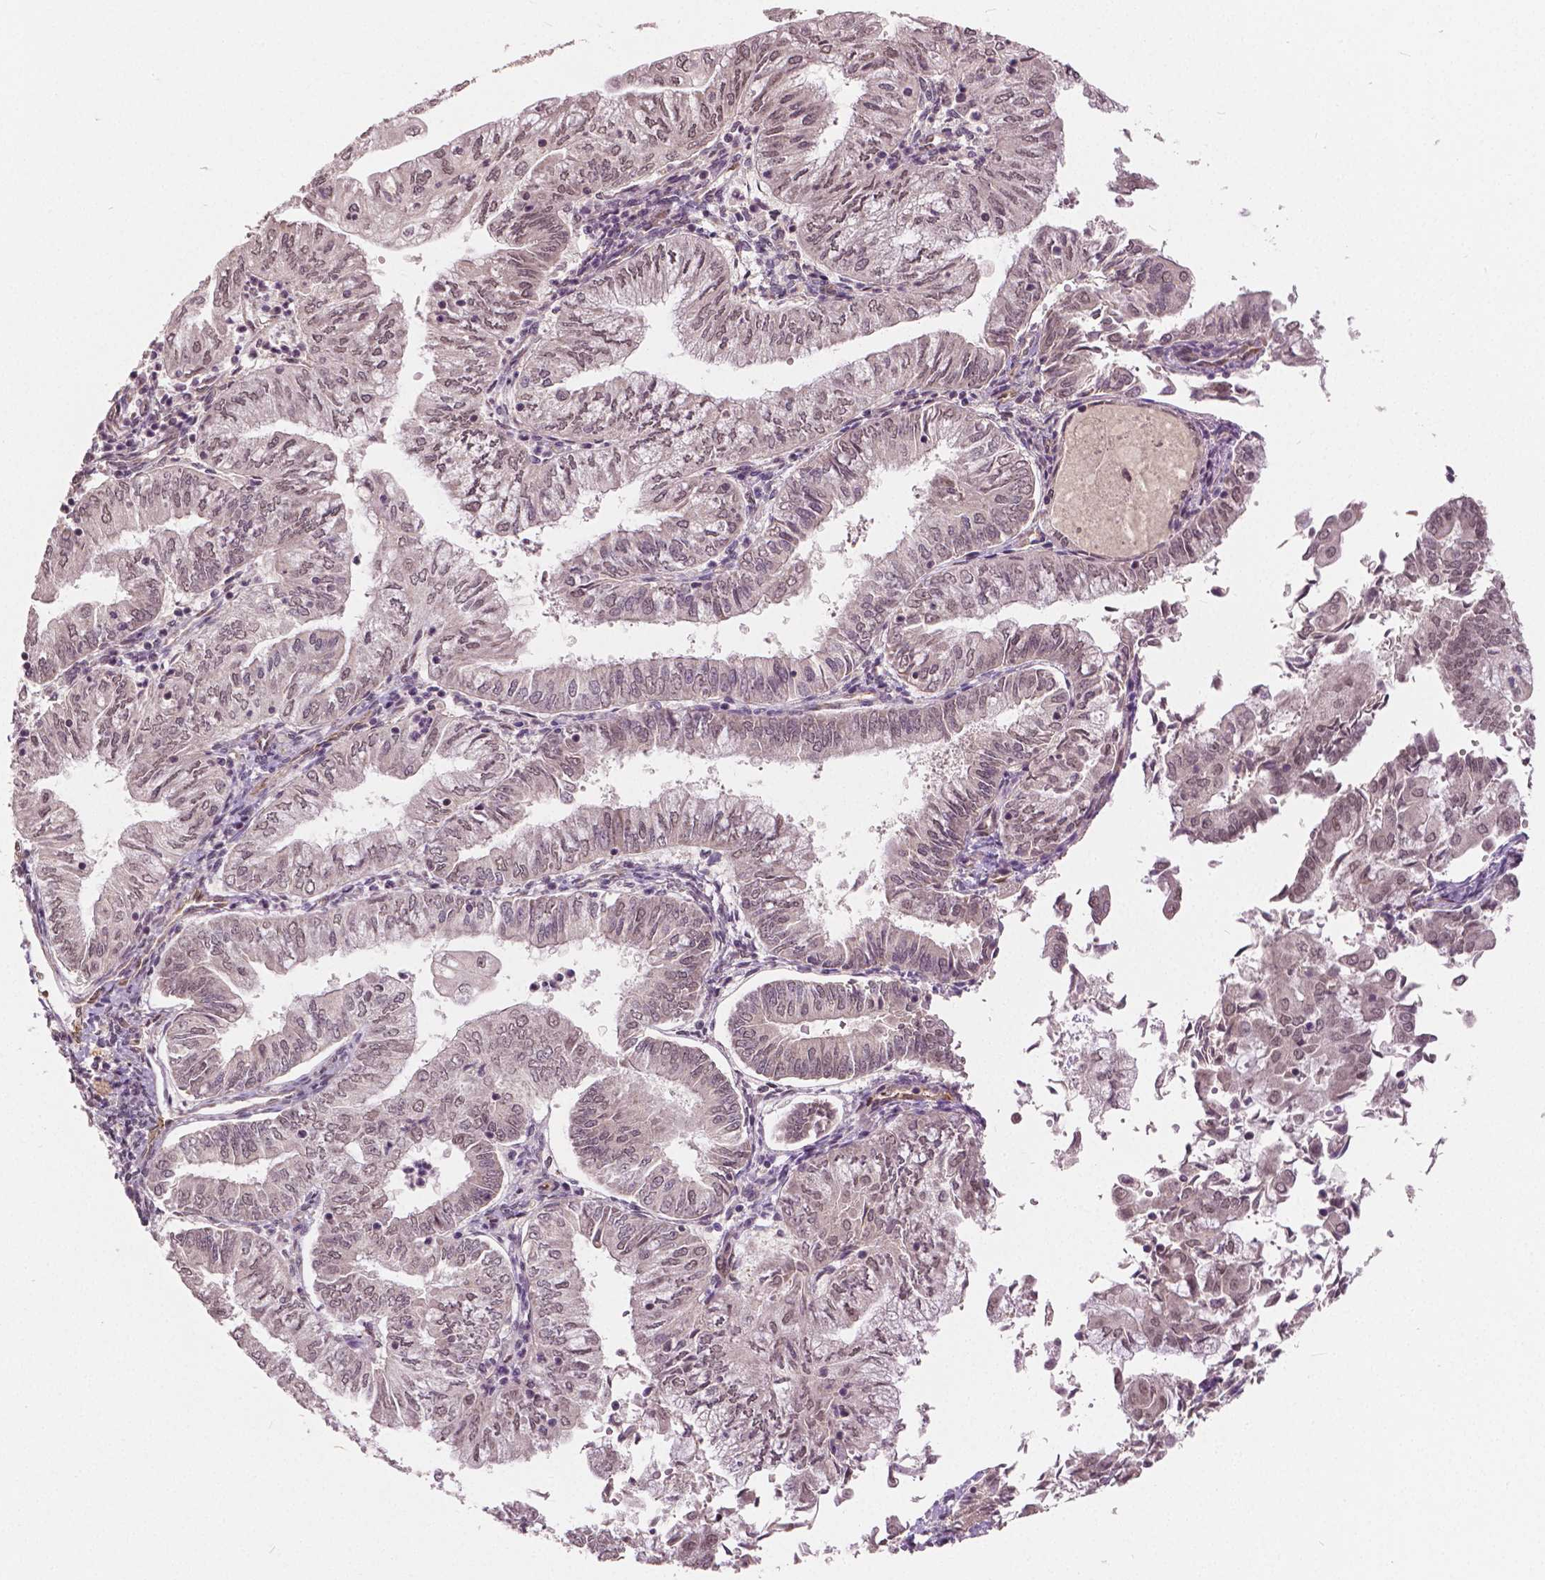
{"staining": {"intensity": "negative", "quantity": "none", "location": "none"}, "tissue": "endometrial cancer", "cell_type": "Tumor cells", "image_type": "cancer", "snomed": [{"axis": "morphology", "description": "Adenocarcinoma, NOS"}, {"axis": "topography", "description": "Endometrium"}], "caption": "Immunohistochemistry micrograph of neoplastic tissue: human endometrial adenocarcinoma stained with DAB shows no significant protein staining in tumor cells.", "gene": "HMBOX1", "patient": {"sex": "female", "age": 55}}